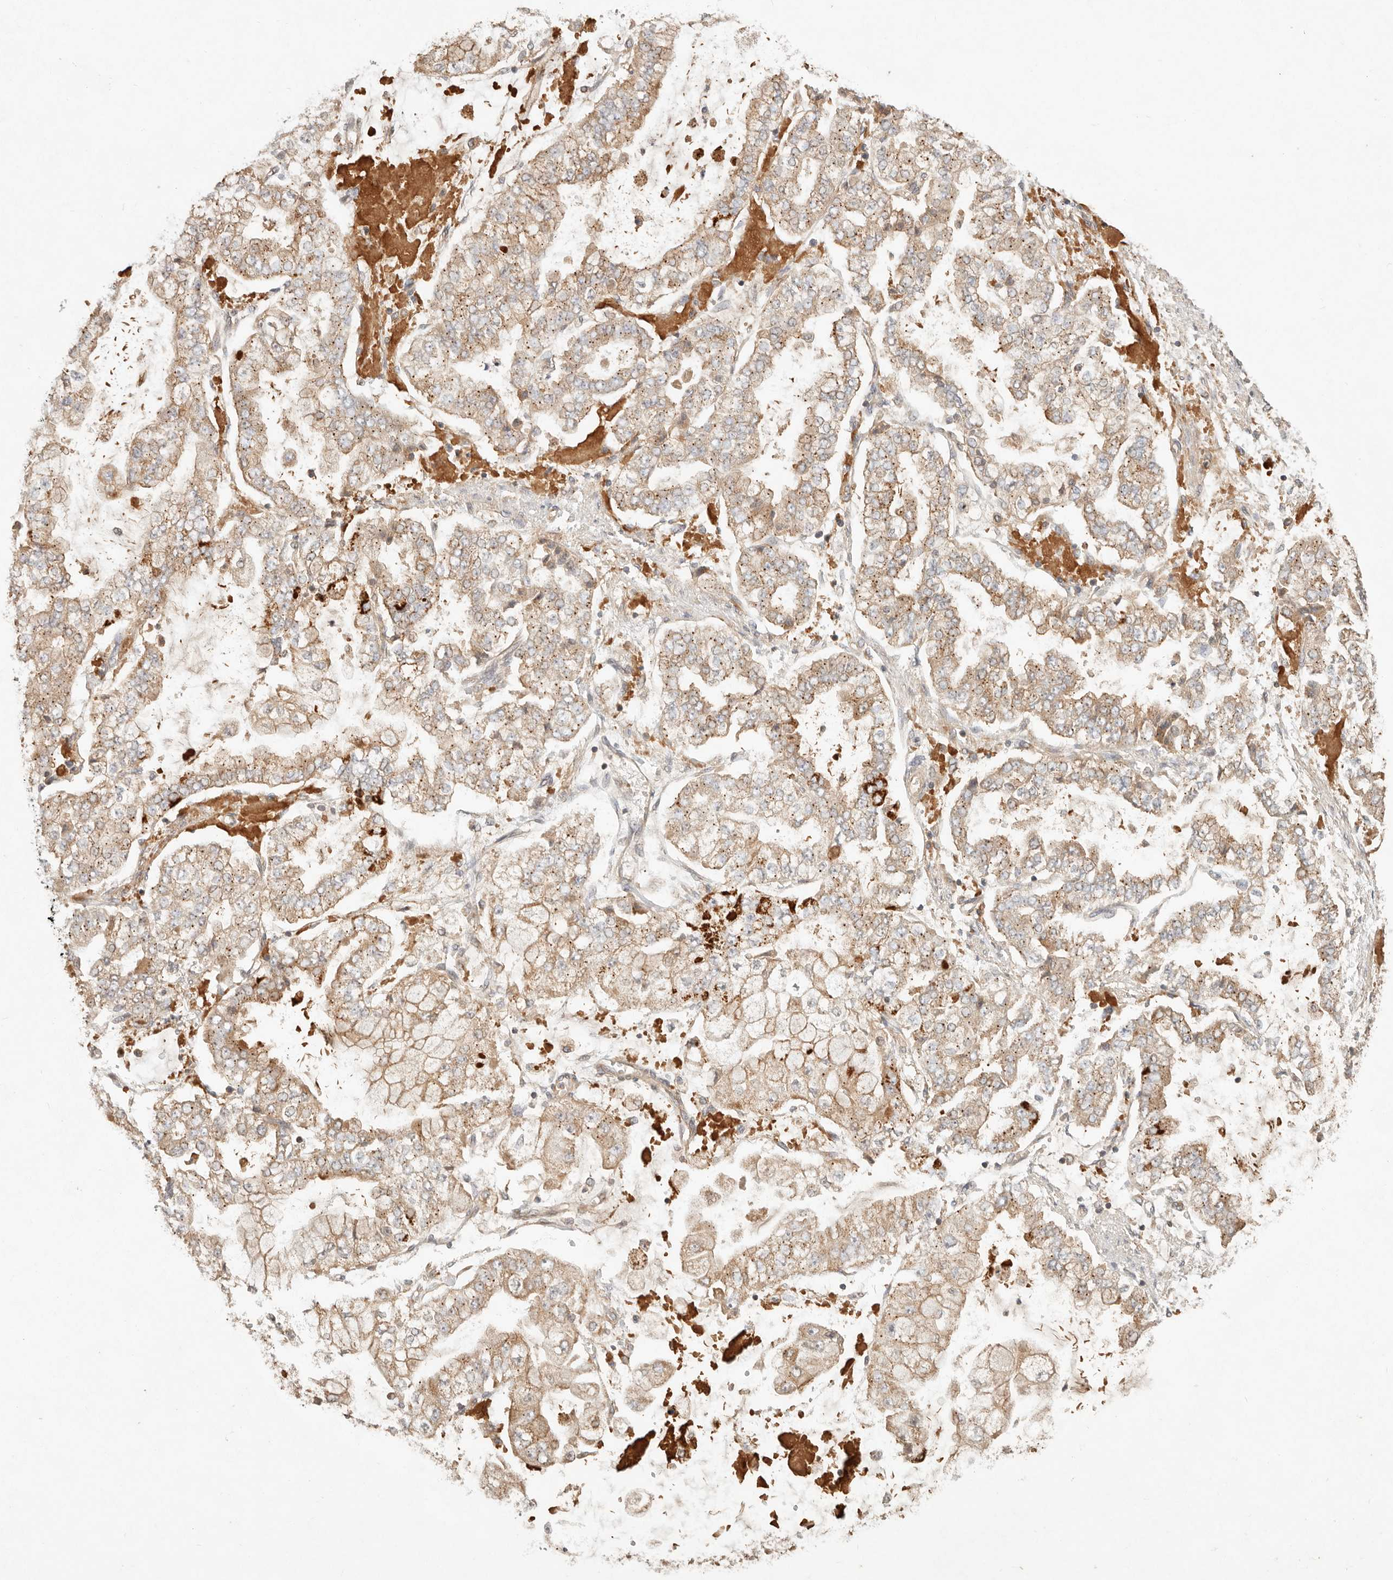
{"staining": {"intensity": "moderate", "quantity": ">75%", "location": "cytoplasmic/membranous"}, "tissue": "stomach cancer", "cell_type": "Tumor cells", "image_type": "cancer", "snomed": [{"axis": "morphology", "description": "Adenocarcinoma, NOS"}, {"axis": "topography", "description": "Stomach"}], "caption": "Tumor cells display moderate cytoplasmic/membranous positivity in approximately >75% of cells in adenocarcinoma (stomach).", "gene": "HECTD3", "patient": {"sex": "male", "age": 76}}